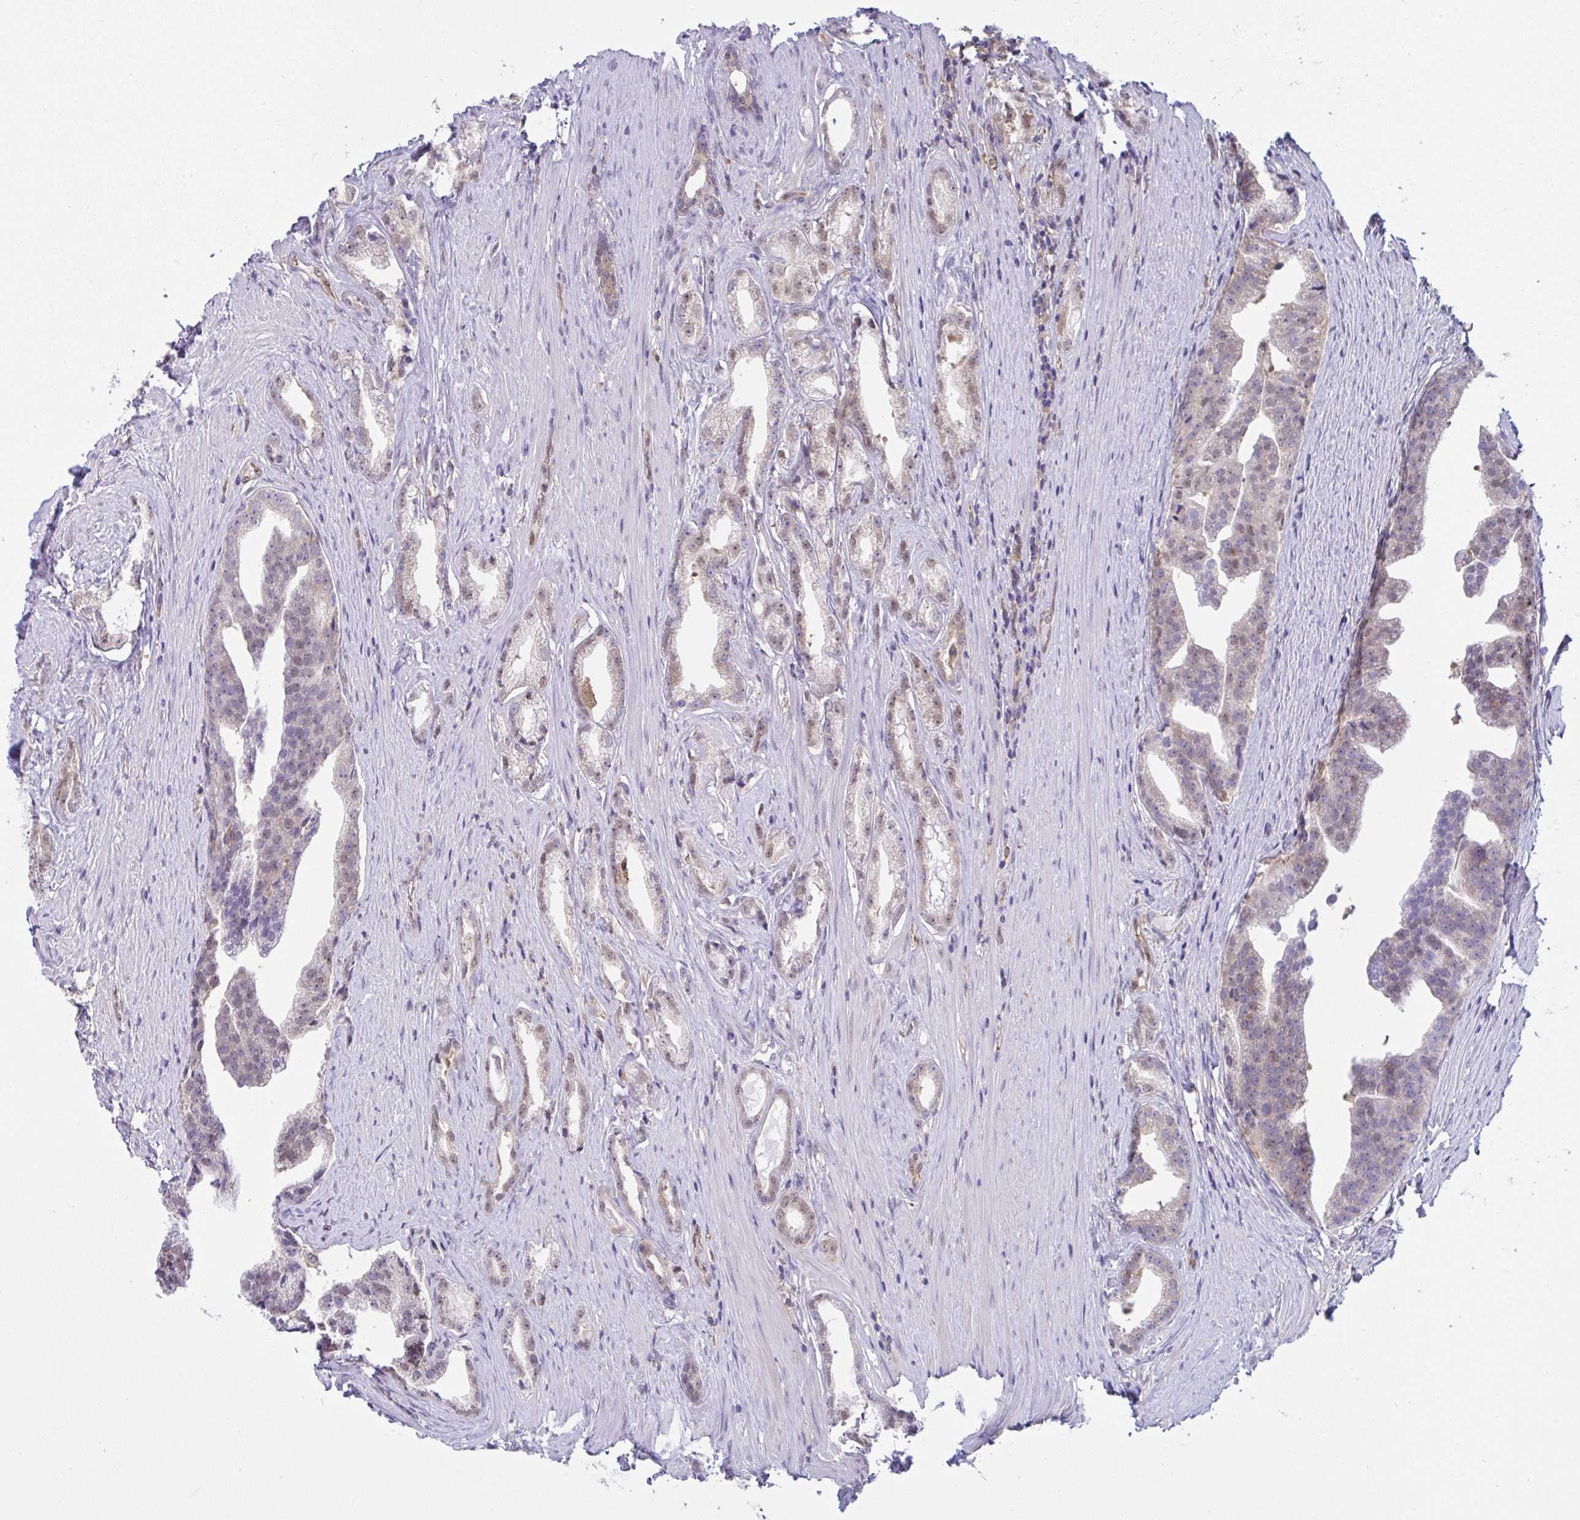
{"staining": {"intensity": "moderate", "quantity": "<25%", "location": "nuclear"}, "tissue": "prostate cancer", "cell_type": "Tumor cells", "image_type": "cancer", "snomed": [{"axis": "morphology", "description": "Adenocarcinoma, Low grade"}, {"axis": "topography", "description": "Prostate"}], "caption": "Brown immunohistochemical staining in human prostate cancer (adenocarcinoma (low-grade)) demonstrates moderate nuclear expression in approximately <25% of tumor cells. (DAB IHC, brown staining for protein, blue staining for nuclei).", "gene": "ALDH16A1", "patient": {"sex": "male", "age": 65}}